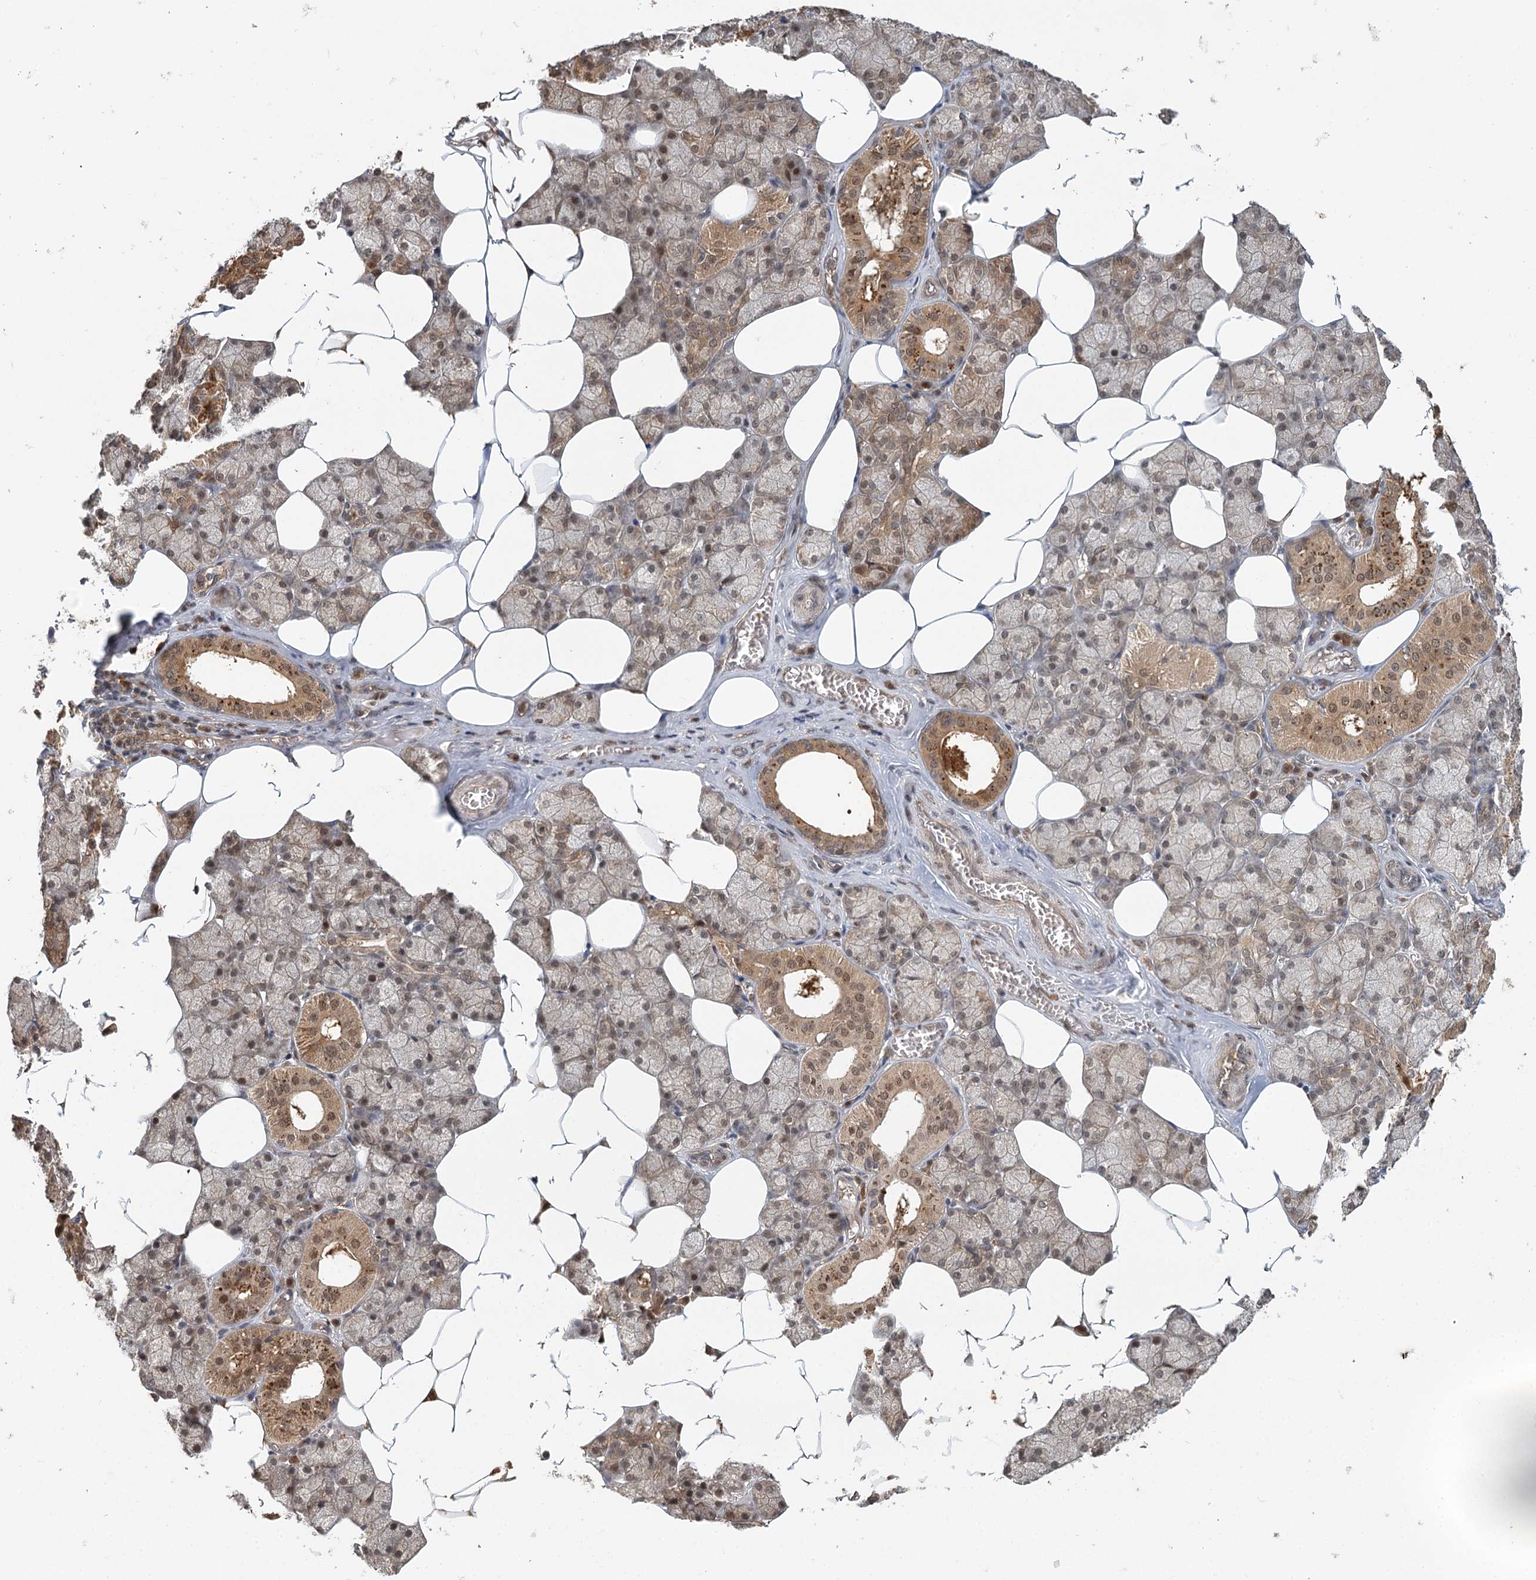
{"staining": {"intensity": "moderate", "quantity": ">75%", "location": "cytoplasmic/membranous,nuclear"}, "tissue": "salivary gland", "cell_type": "Glandular cells", "image_type": "normal", "snomed": [{"axis": "morphology", "description": "Normal tissue, NOS"}, {"axis": "topography", "description": "Salivary gland"}], "caption": "Immunohistochemical staining of benign human salivary gland exhibits >75% levels of moderate cytoplasmic/membranous,nuclear protein positivity in approximately >75% of glandular cells. The staining was performed using DAB (3,3'-diaminobenzidine) to visualize the protein expression in brown, while the nuclei were stained in blue with hematoxylin (Magnification: 20x).", "gene": "N6AMT1", "patient": {"sex": "male", "age": 62}}